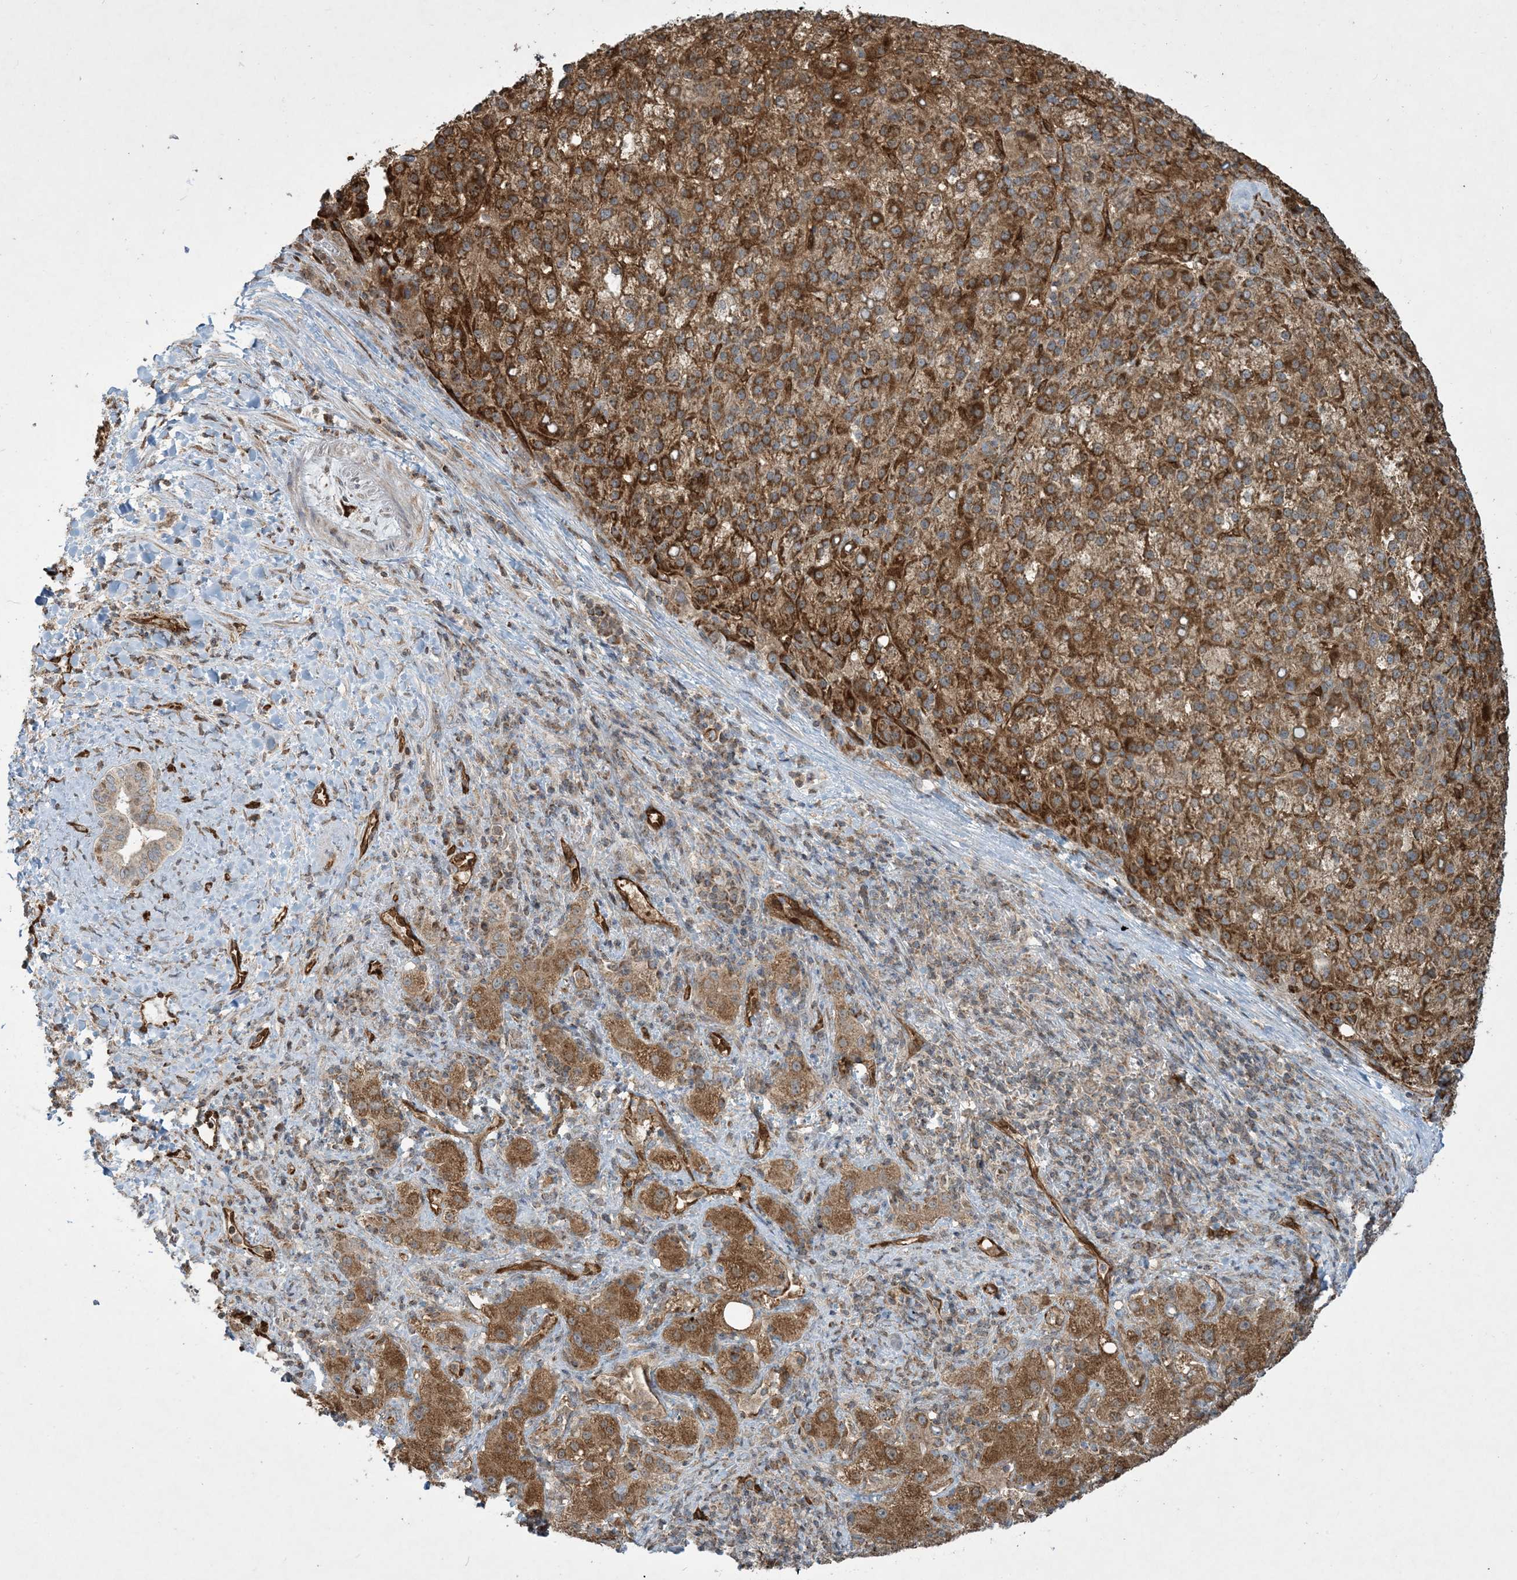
{"staining": {"intensity": "strong", "quantity": ">75%", "location": "cytoplasmic/membranous"}, "tissue": "liver cancer", "cell_type": "Tumor cells", "image_type": "cancer", "snomed": [{"axis": "morphology", "description": "Carcinoma, Hepatocellular, NOS"}, {"axis": "topography", "description": "Liver"}], "caption": "The histopathology image reveals a brown stain indicating the presence of a protein in the cytoplasmic/membranous of tumor cells in liver hepatocellular carcinoma.", "gene": "PPM1F", "patient": {"sex": "female", "age": 58}}